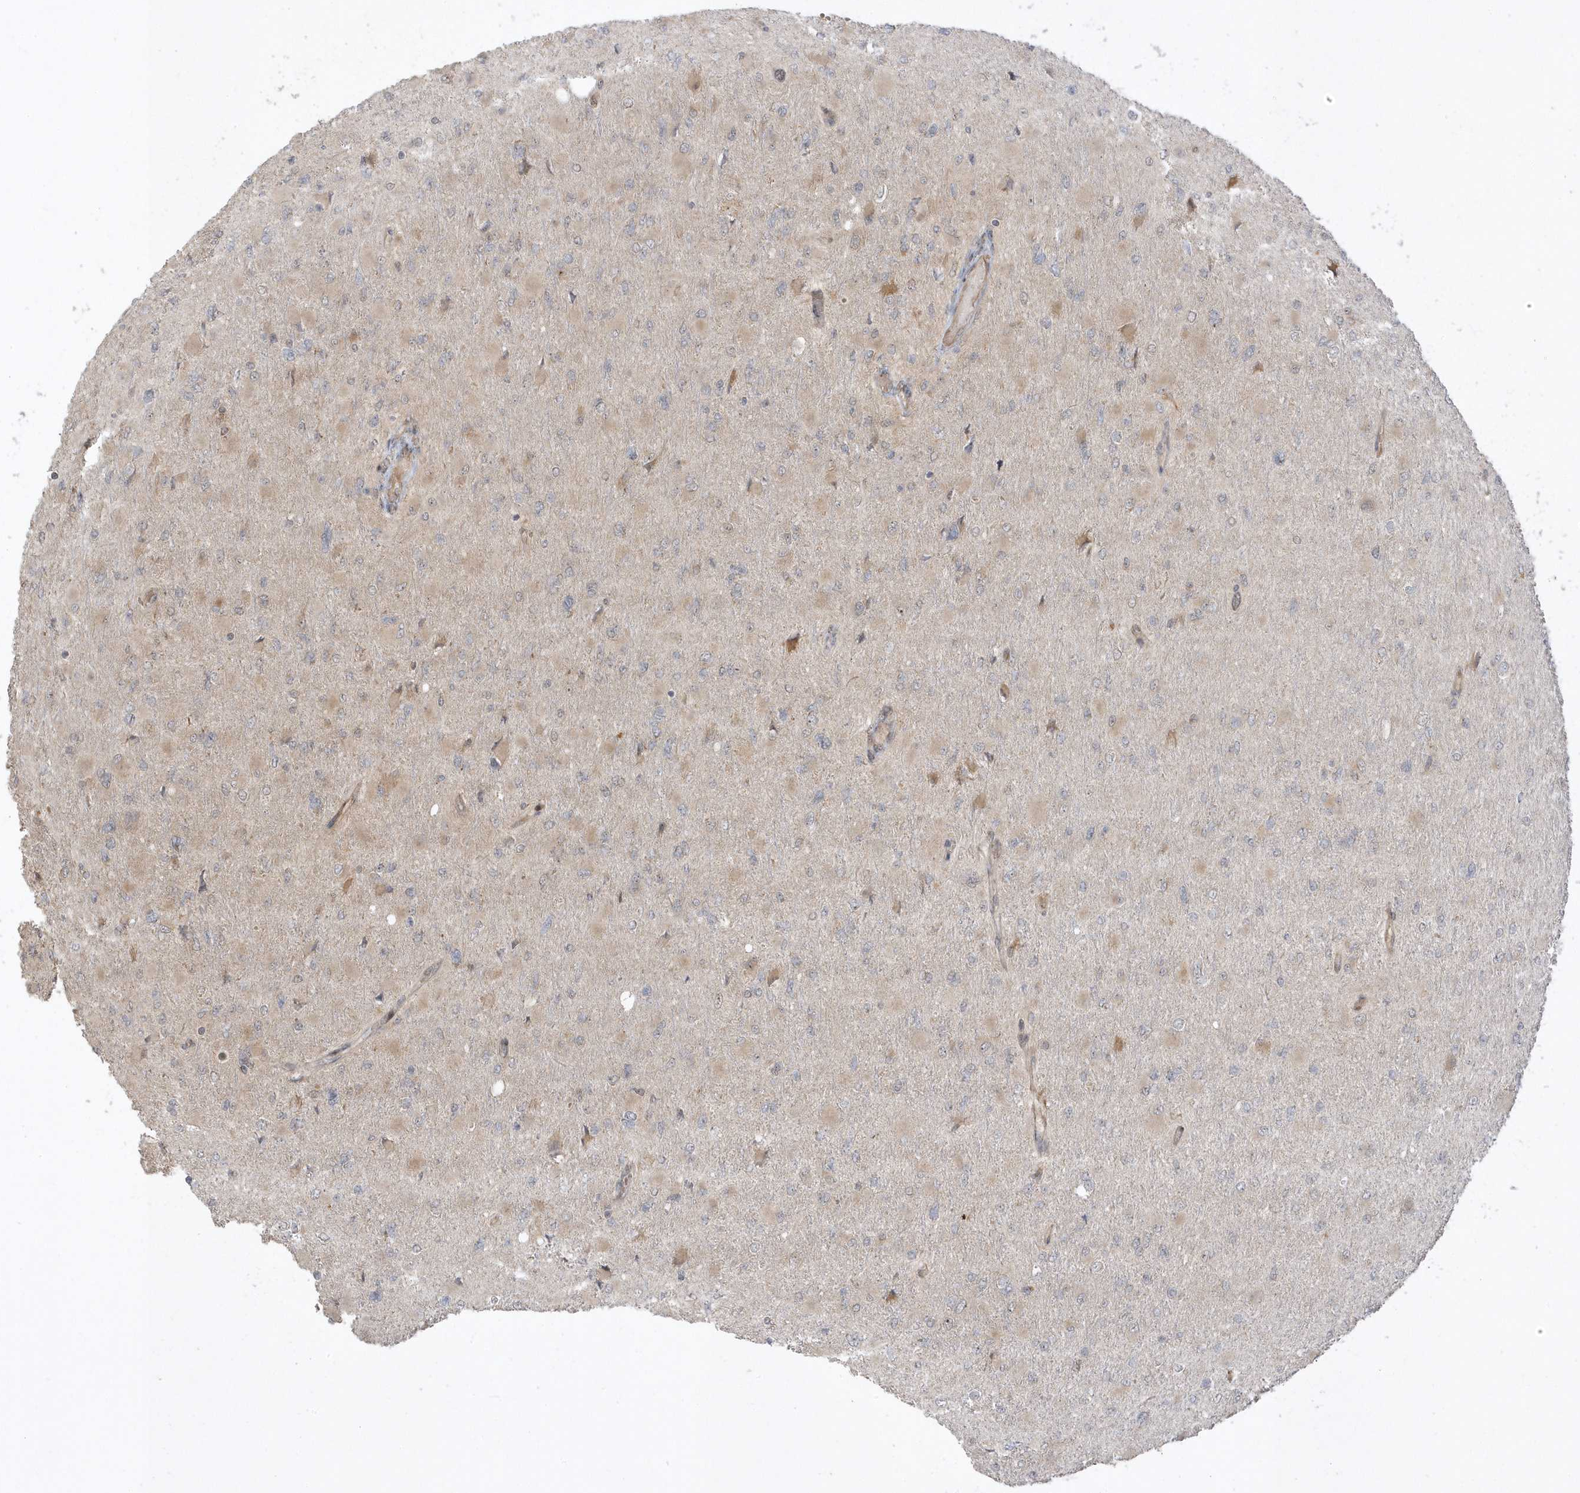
{"staining": {"intensity": "negative", "quantity": "none", "location": "none"}, "tissue": "glioma", "cell_type": "Tumor cells", "image_type": "cancer", "snomed": [{"axis": "morphology", "description": "Glioma, malignant, High grade"}, {"axis": "topography", "description": "Cerebral cortex"}], "caption": "High-grade glioma (malignant) was stained to show a protein in brown. There is no significant staining in tumor cells. Nuclei are stained in blue.", "gene": "ECM2", "patient": {"sex": "female", "age": 36}}